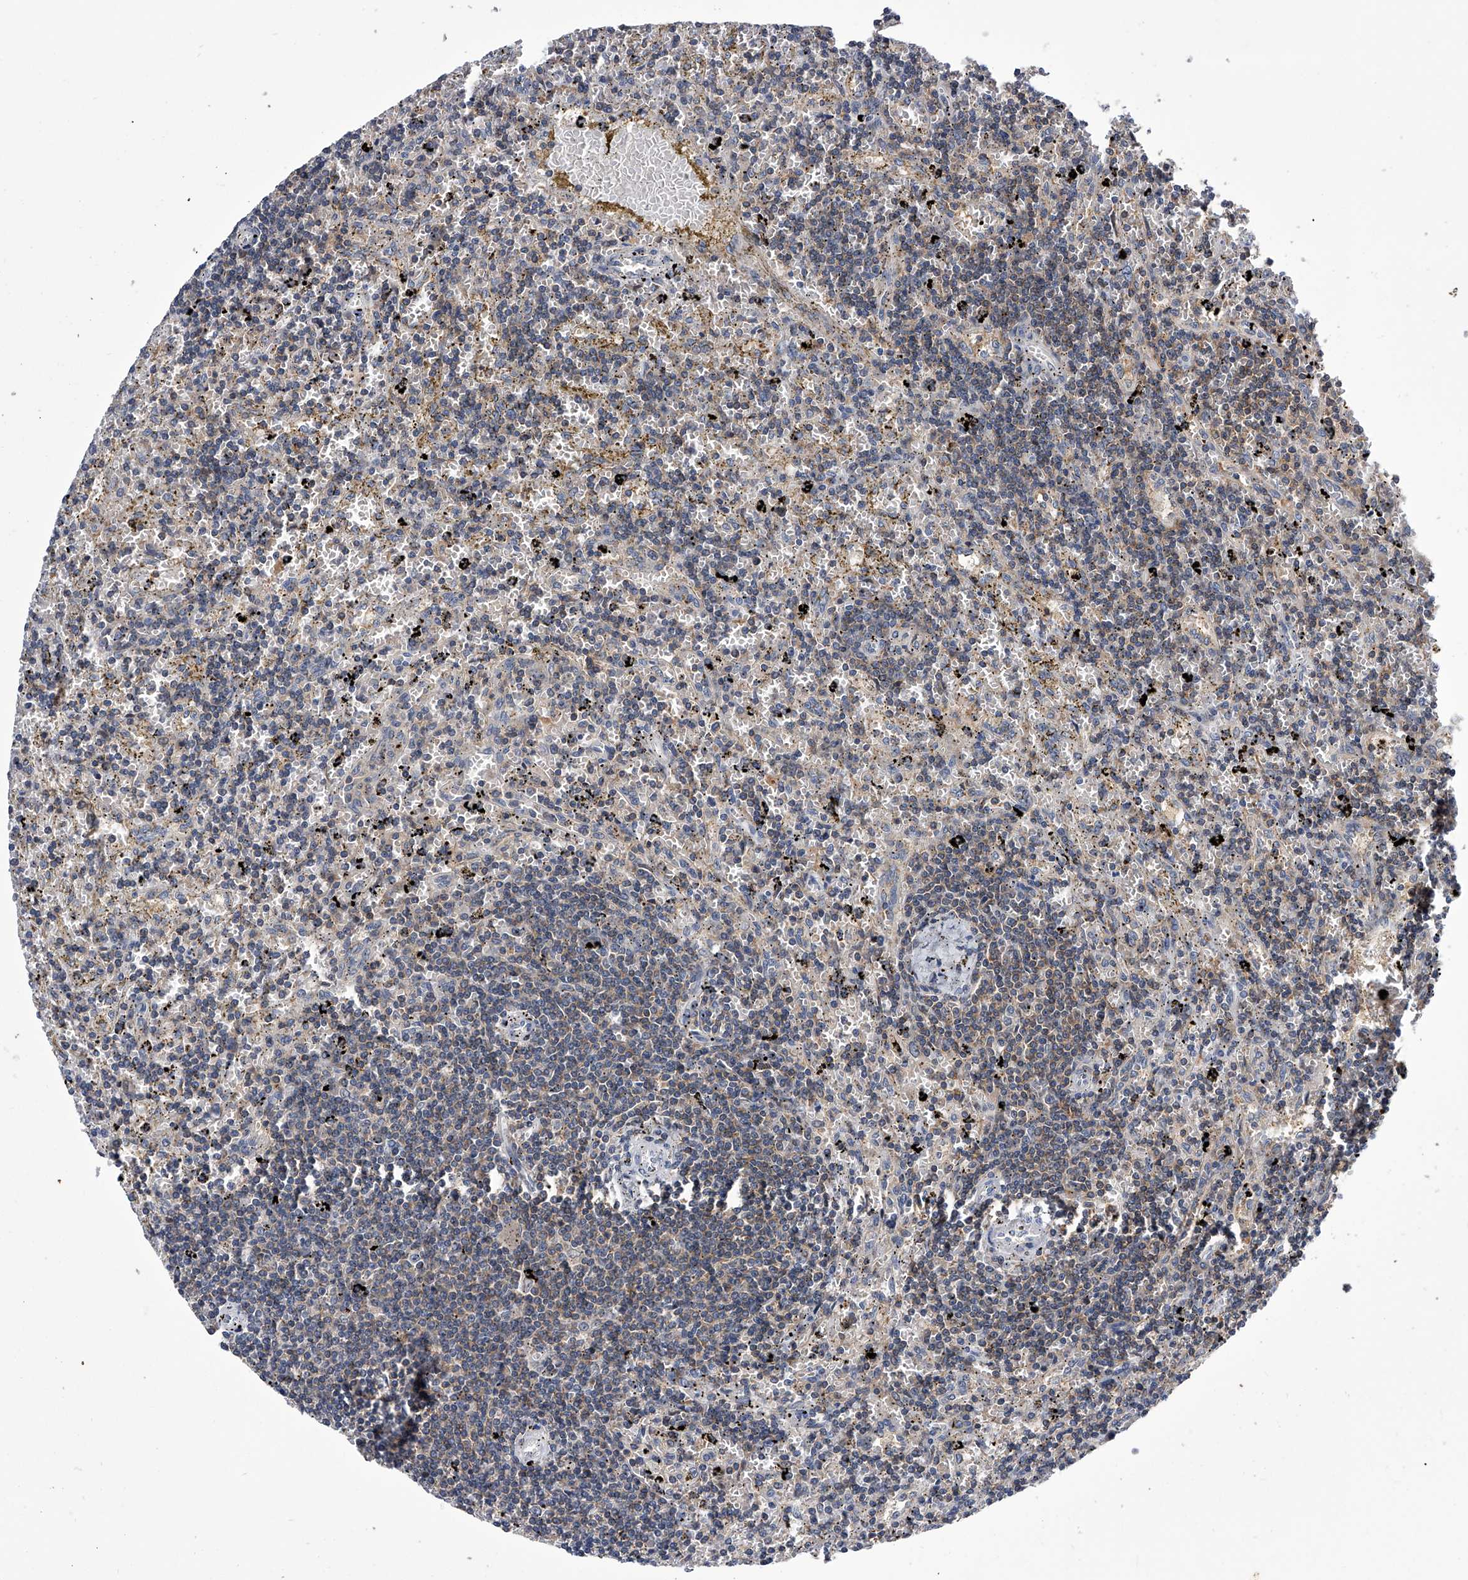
{"staining": {"intensity": "weak", "quantity": "25%-75%", "location": "cytoplasmic/membranous"}, "tissue": "lymphoma", "cell_type": "Tumor cells", "image_type": "cancer", "snomed": [{"axis": "morphology", "description": "Malignant lymphoma, non-Hodgkin's type, Low grade"}, {"axis": "topography", "description": "Spleen"}], "caption": "Protein expression analysis of human low-grade malignant lymphoma, non-Hodgkin's type reveals weak cytoplasmic/membranous expression in approximately 25%-75% of tumor cells. (DAB (3,3'-diaminobenzidine) IHC with brightfield microscopy, high magnification).", "gene": "PAN3", "patient": {"sex": "male", "age": 76}}